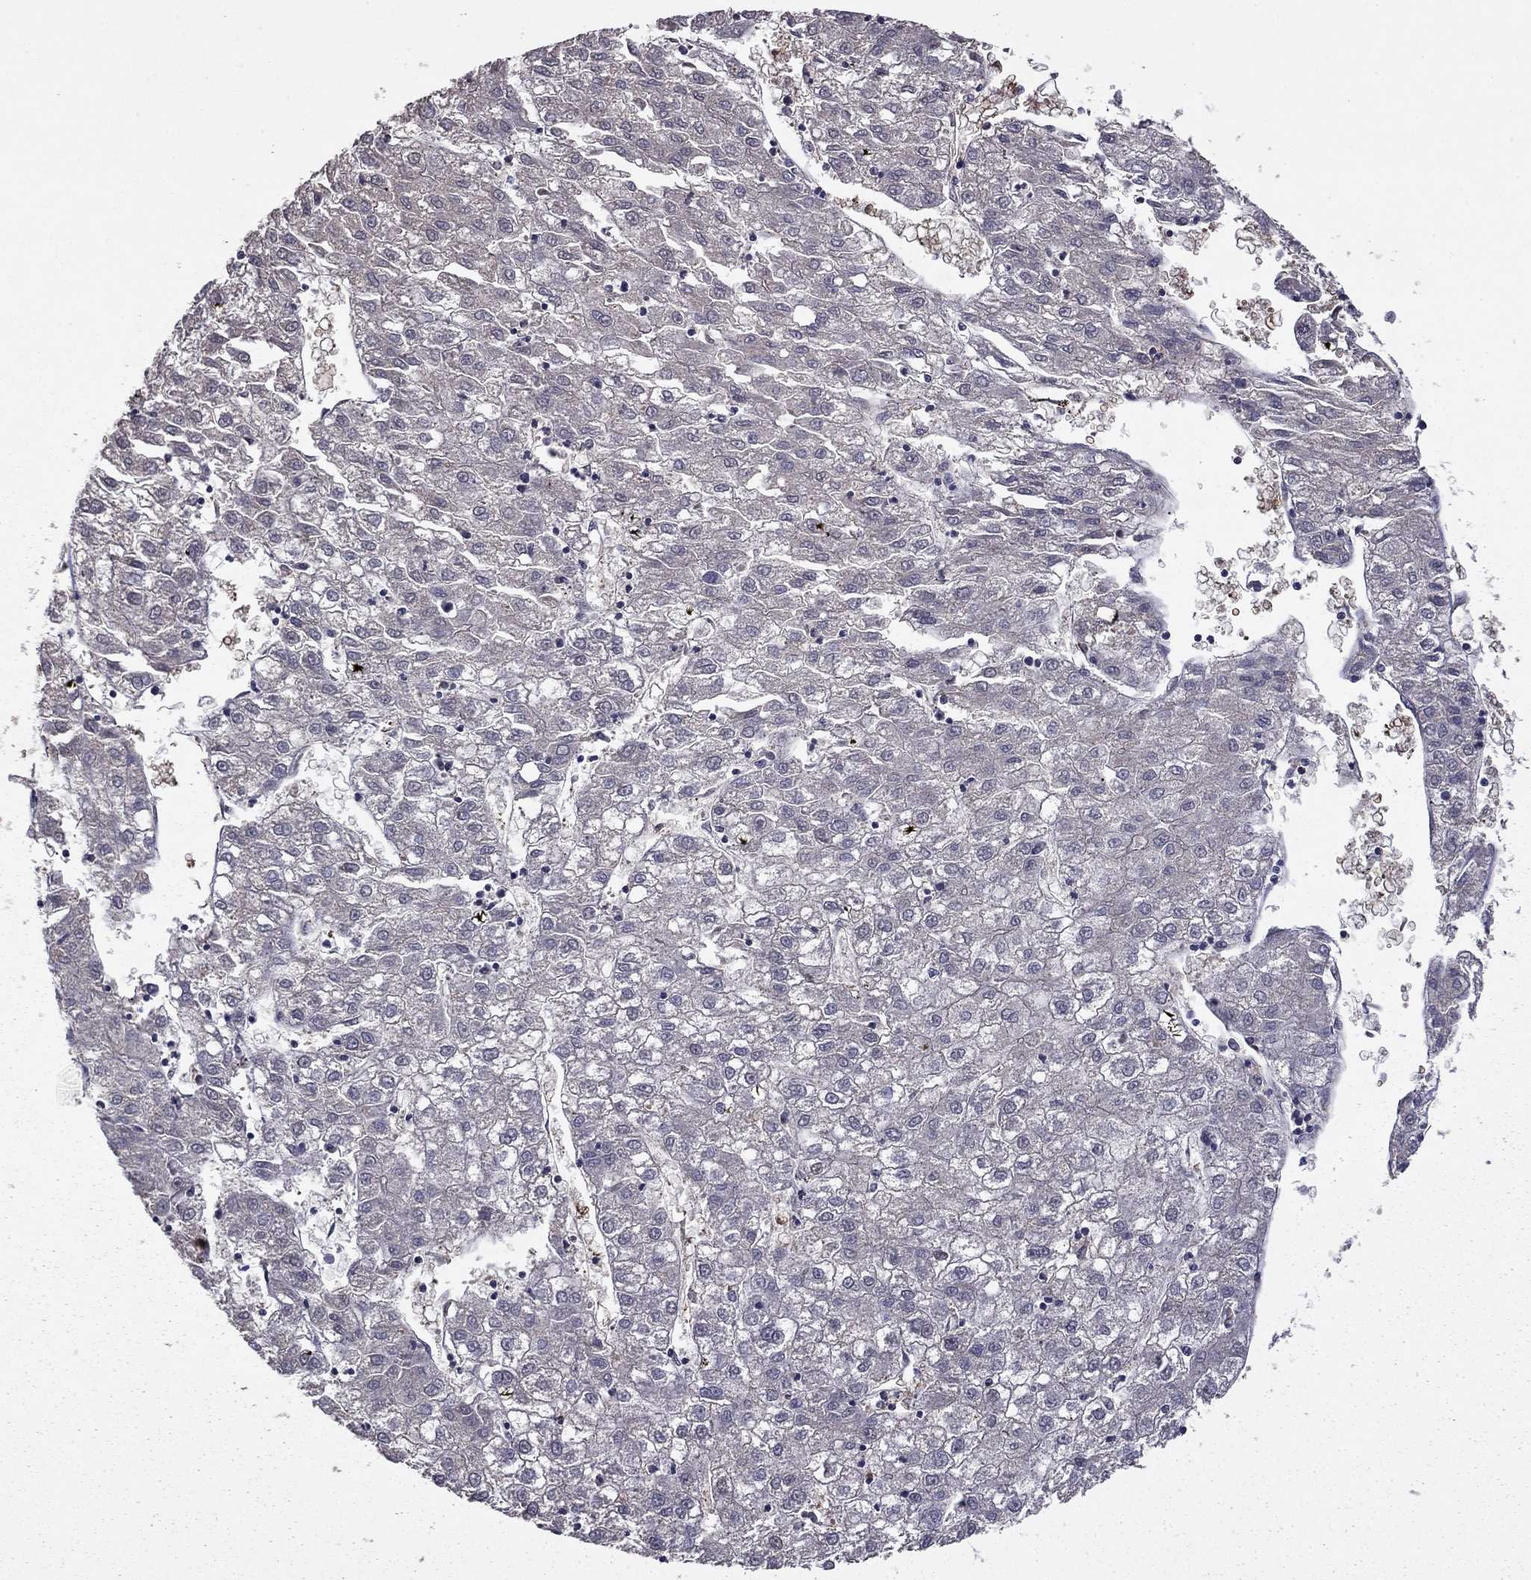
{"staining": {"intensity": "negative", "quantity": "none", "location": "none"}, "tissue": "liver cancer", "cell_type": "Tumor cells", "image_type": "cancer", "snomed": [{"axis": "morphology", "description": "Carcinoma, Hepatocellular, NOS"}, {"axis": "topography", "description": "Liver"}], "caption": "The image shows no staining of tumor cells in liver hepatocellular carcinoma. (DAB immunohistochemistry, high magnification).", "gene": "APPBP2", "patient": {"sex": "male", "age": 72}}